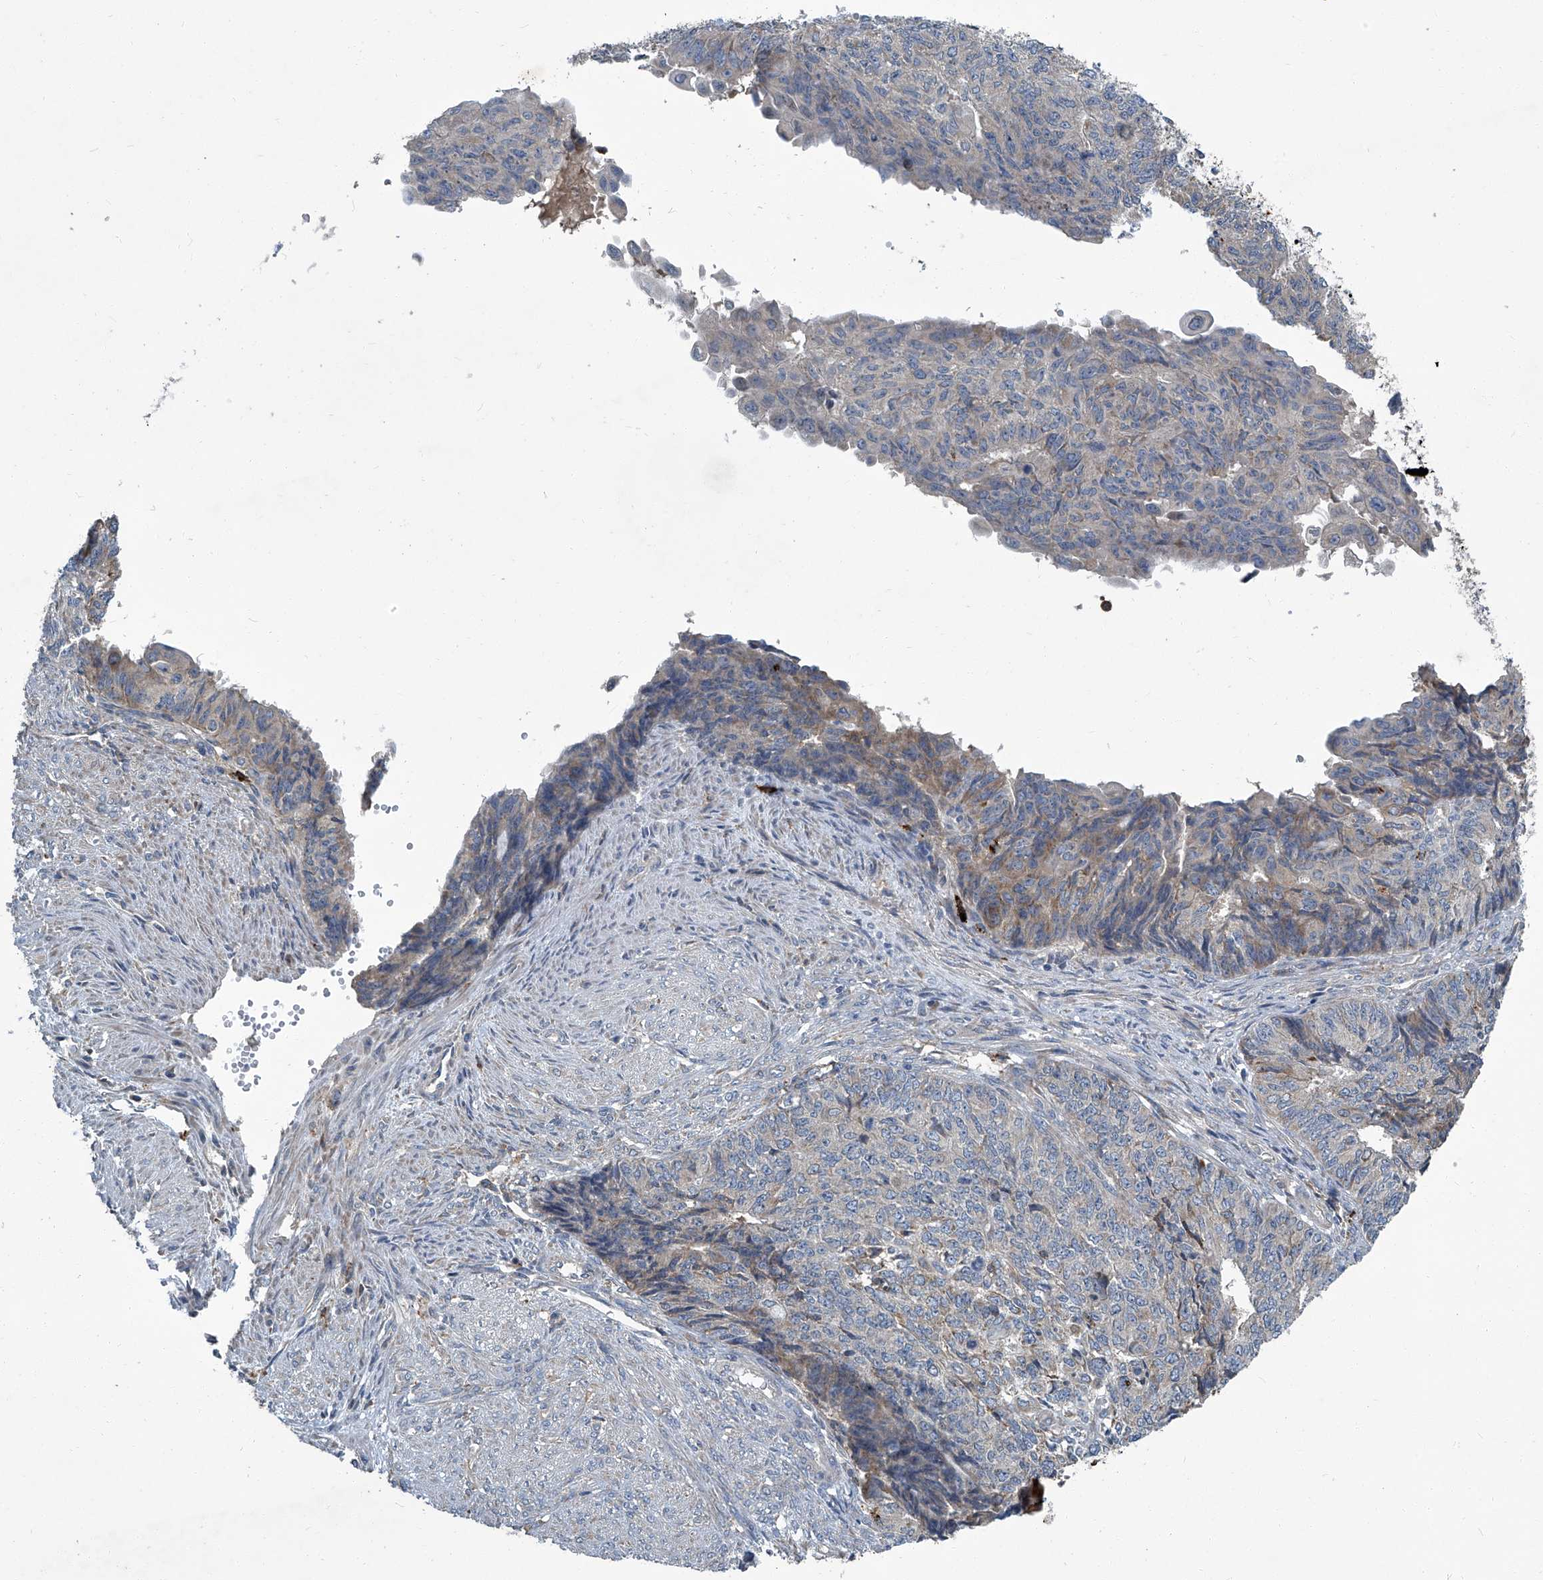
{"staining": {"intensity": "weak", "quantity": "<25%", "location": "cytoplasmic/membranous"}, "tissue": "endometrial cancer", "cell_type": "Tumor cells", "image_type": "cancer", "snomed": [{"axis": "morphology", "description": "Adenocarcinoma, NOS"}, {"axis": "topography", "description": "Endometrium"}], "caption": "An image of endometrial cancer (adenocarcinoma) stained for a protein exhibits no brown staining in tumor cells.", "gene": "FAM167A", "patient": {"sex": "female", "age": 32}}